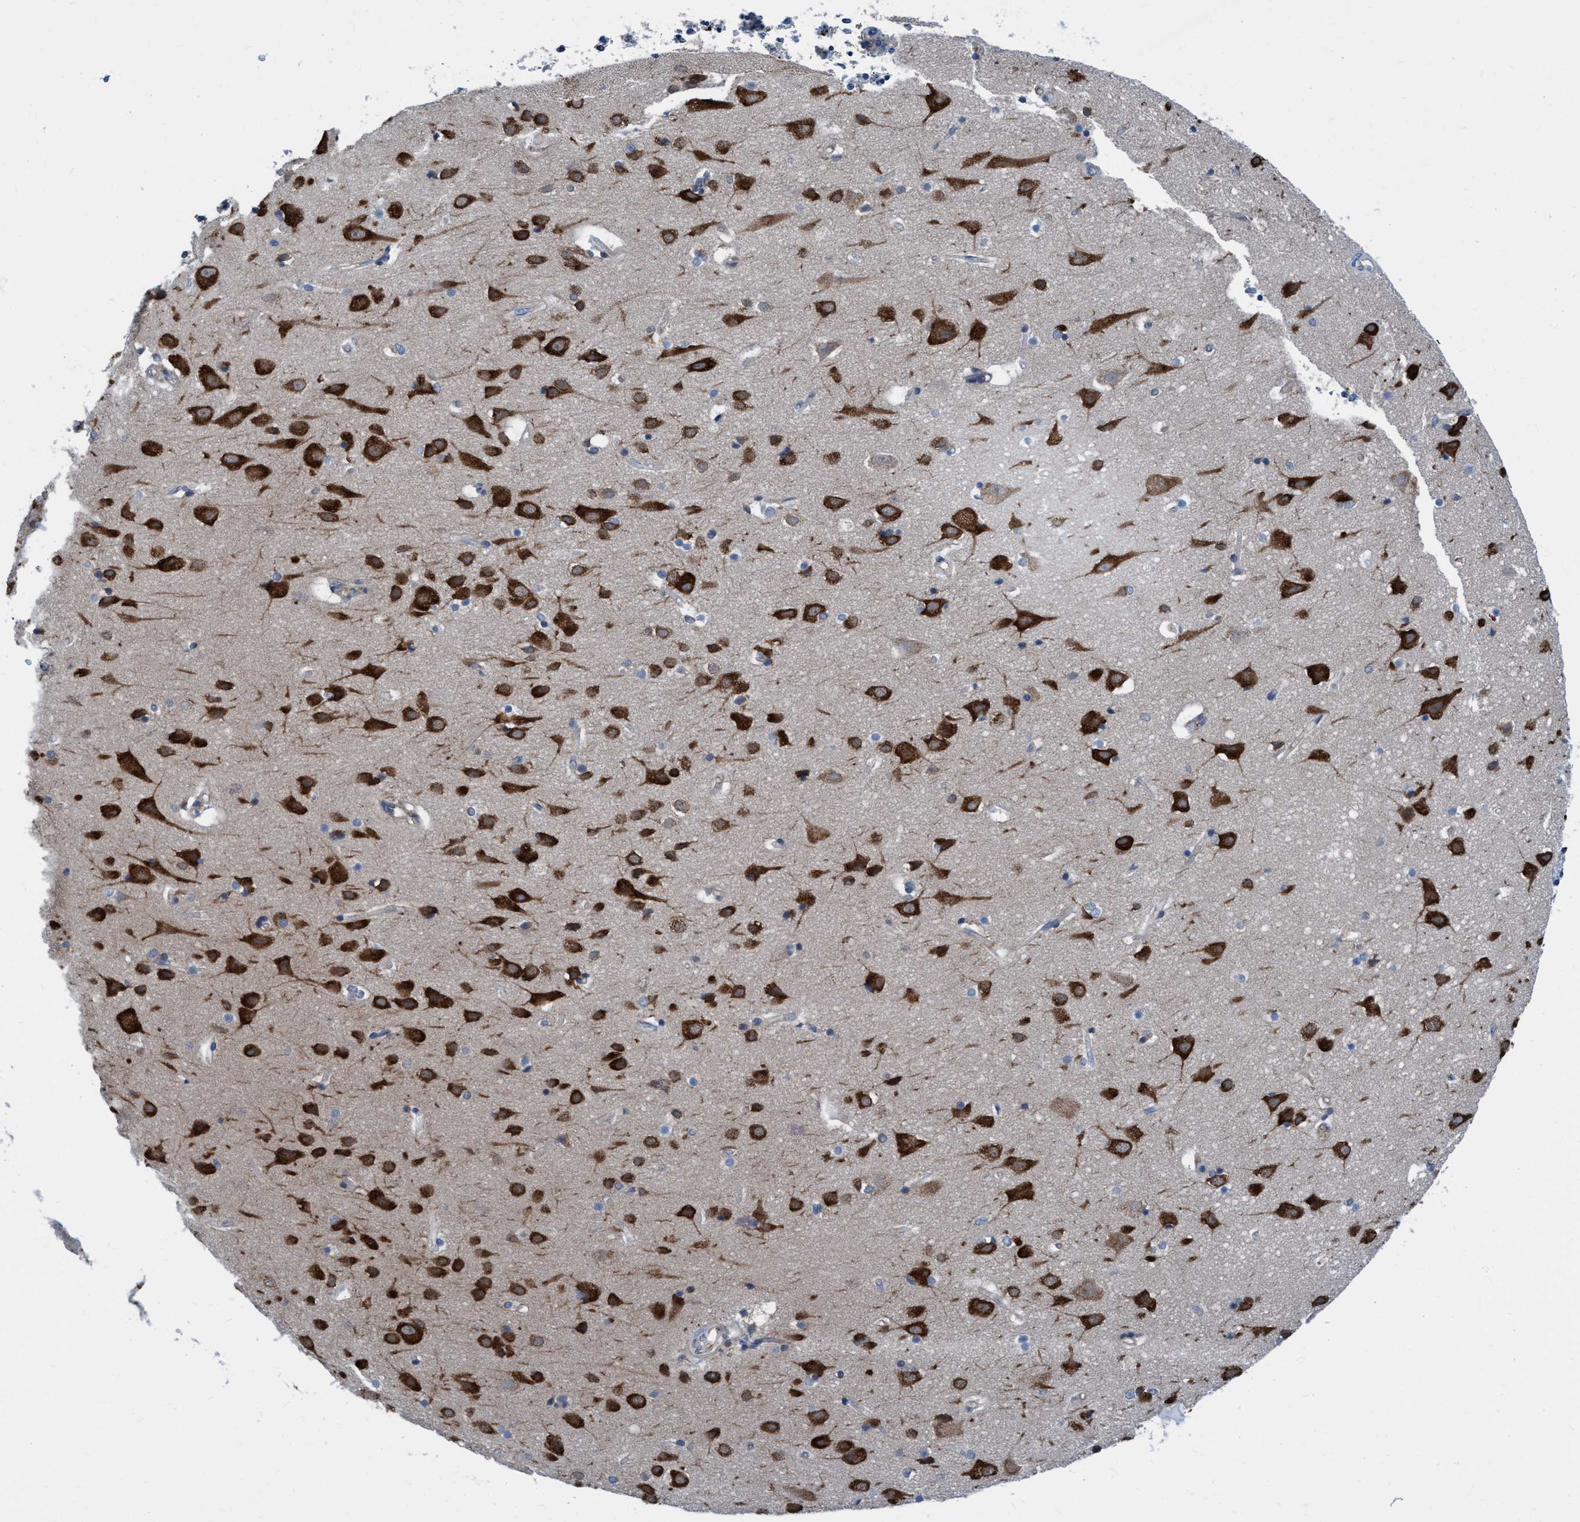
{"staining": {"intensity": "negative", "quantity": "none", "location": "none"}, "tissue": "cerebral cortex", "cell_type": "Endothelial cells", "image_type": "normal", "snomed": [{"axis": "morphology", "description": "Normal tissue, NOS"}, {"axis": "topography", "description": "Cerebral cortex"}], "caption": "Immunohistochemistry image of unremarkable cerebral cortex: human cerebral cortex stained with DAB (3,3'-diaminobenzidine) displays no significant protein positivity in endothelial cells.", "gene": "NMT1", "patient": {"sex": "male", "age": 54}}